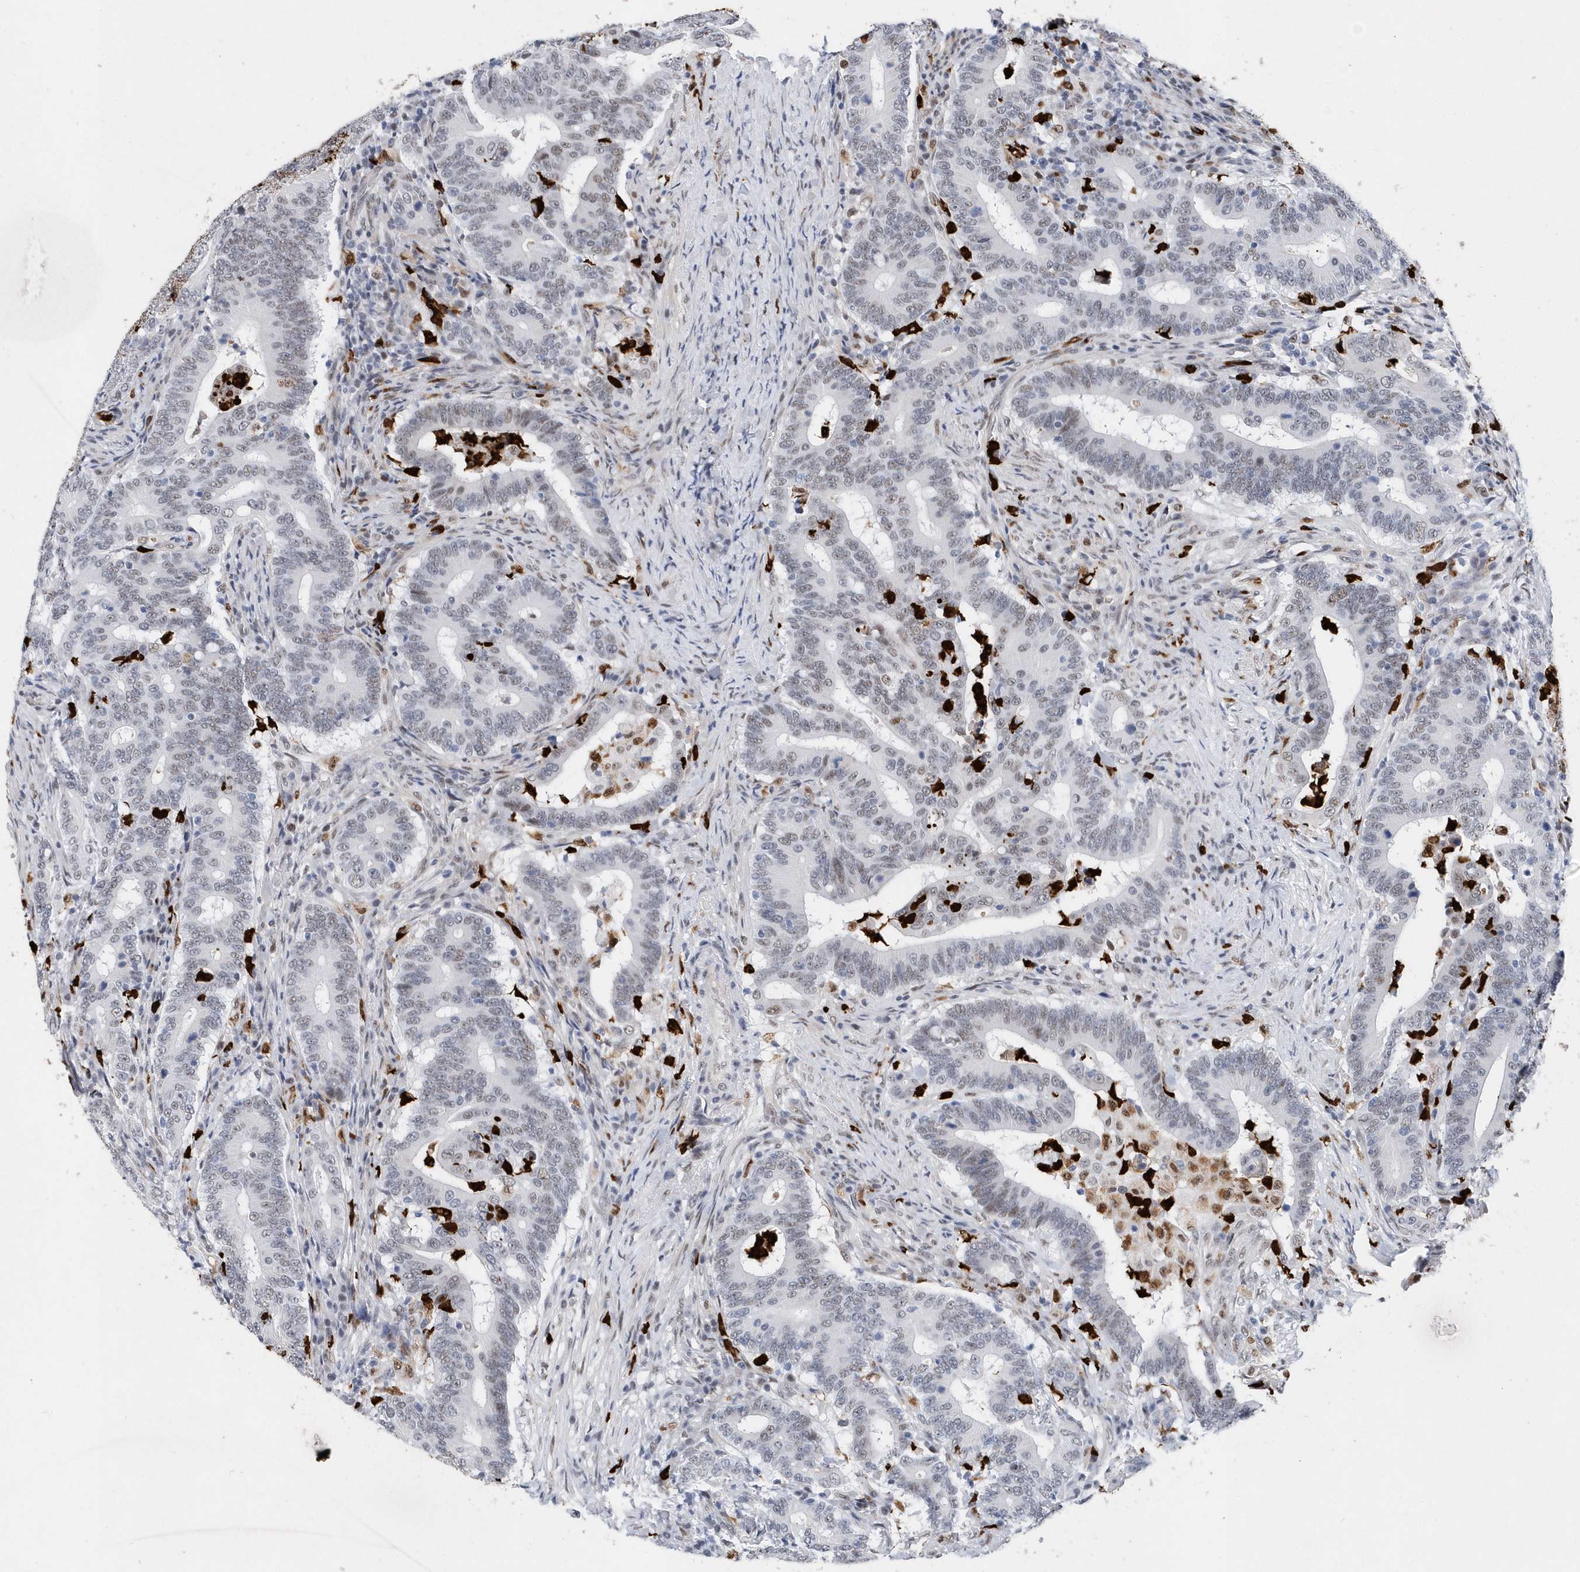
{"staining": {"intensity": "weak", "quantity": "<25%", "location": "nuclear"}, "tissue": "colorectal cancer", "cell_type": "Tumor cells", "image_type": "cancer", "snomed": [{"axis": "morphology", "description": "Adenocarcinoma, NOS"}, {"axis": "topography", "description": "Colon"}], "caption": "IHC histopathology image of neoplastic tissue: adenocarcinoma (colorectal) stained with DAB (3,3'-diaminobenzidine) demonstrates no significant protein positivity in tumor cells.", "gene": "RPP30", "patient": {"sex": "female", "age": 66}}